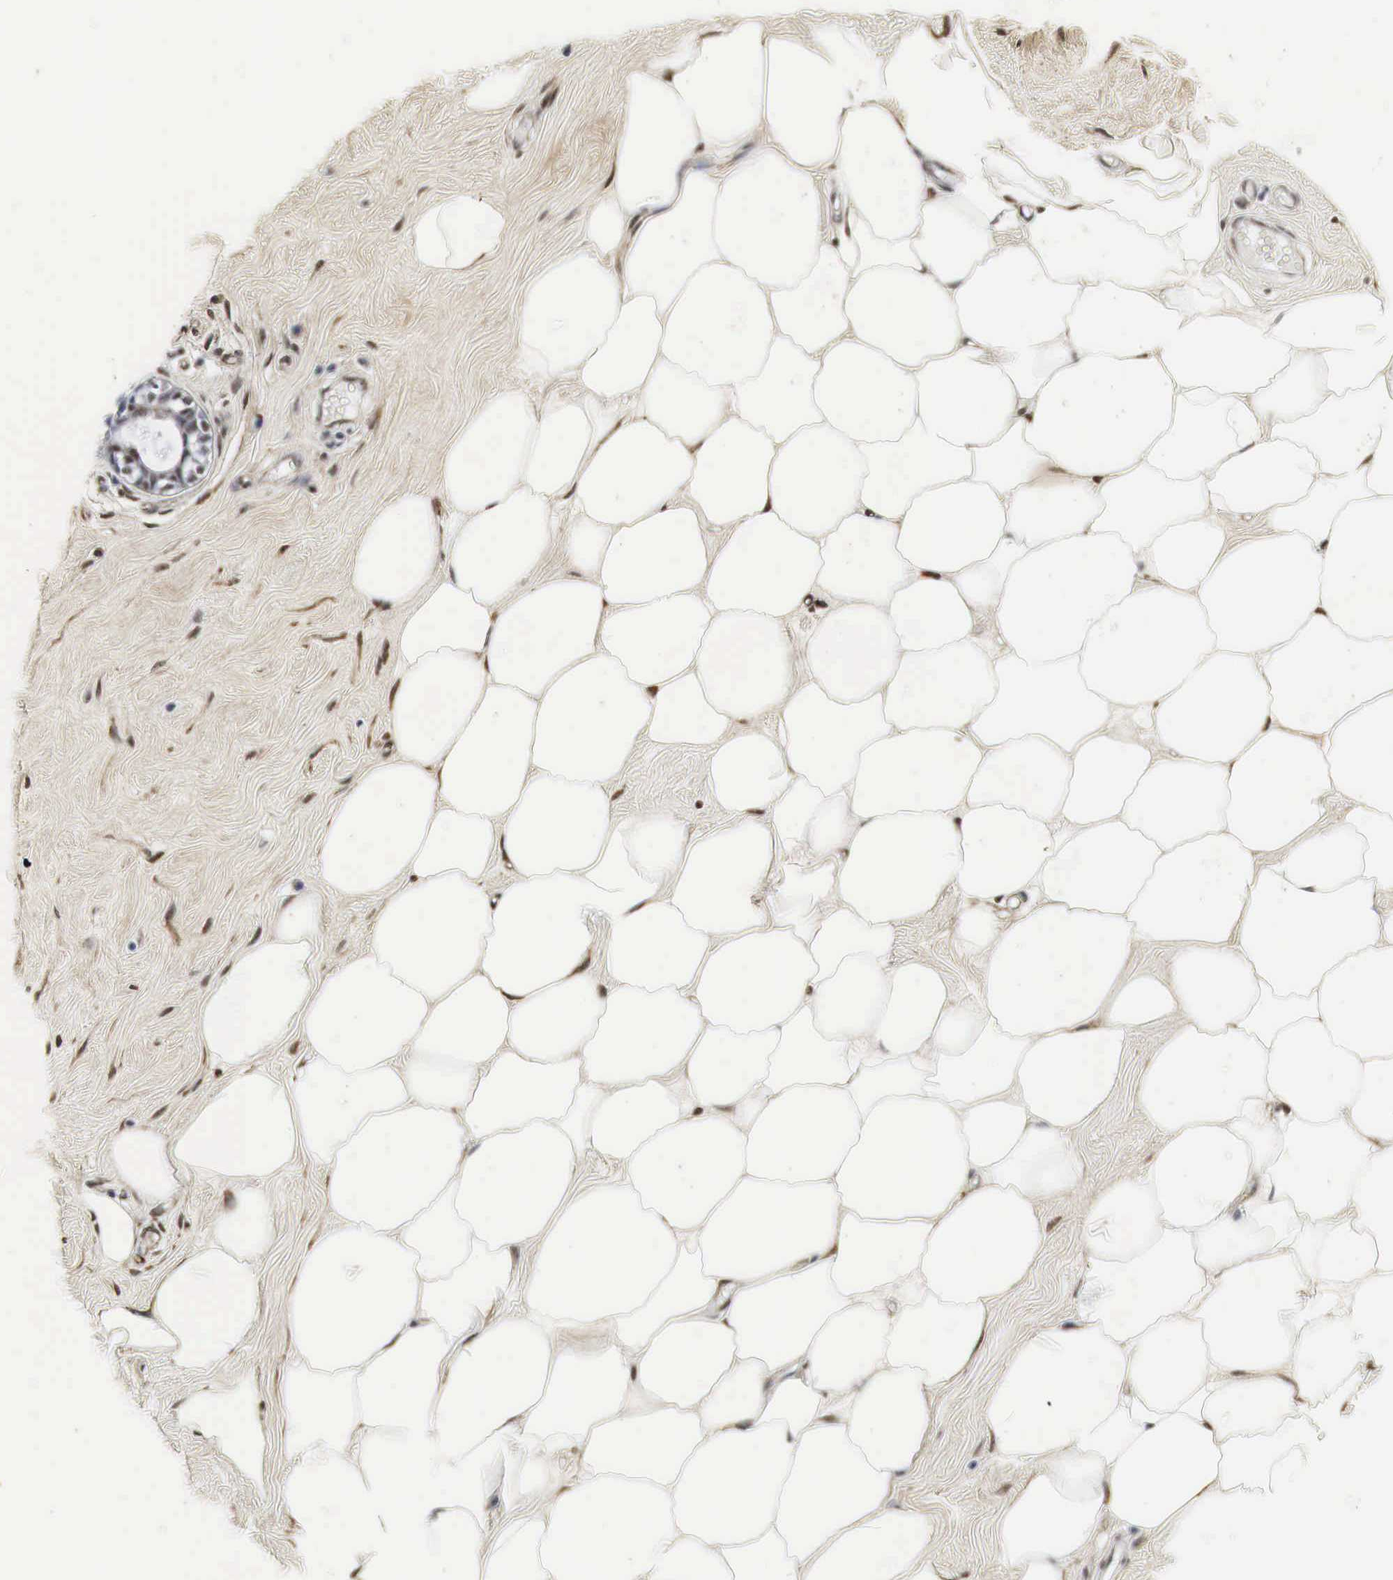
{"staining": {"intensity": "moderate", "quantity": ">75%", "location": "nuclear"}, "tissue": "adipose tissue", "cell_type": "Adipocytes", "image_type": "normal", "snomed": [{"axis": "morphology", "description": "Normal tissue, NOS"}, {"axis": "topography", "description": "Breast"}], "caption": "This histopathology image reveals unremarkable adipose tissue stained with IHC to label a protein in brown. The nuclear of adipocytes show moderate positivity for the protein. Nuclei are counter-stained blue.", "gene": "SPIN1", "patient": {"sex": "female", "age": 44}}